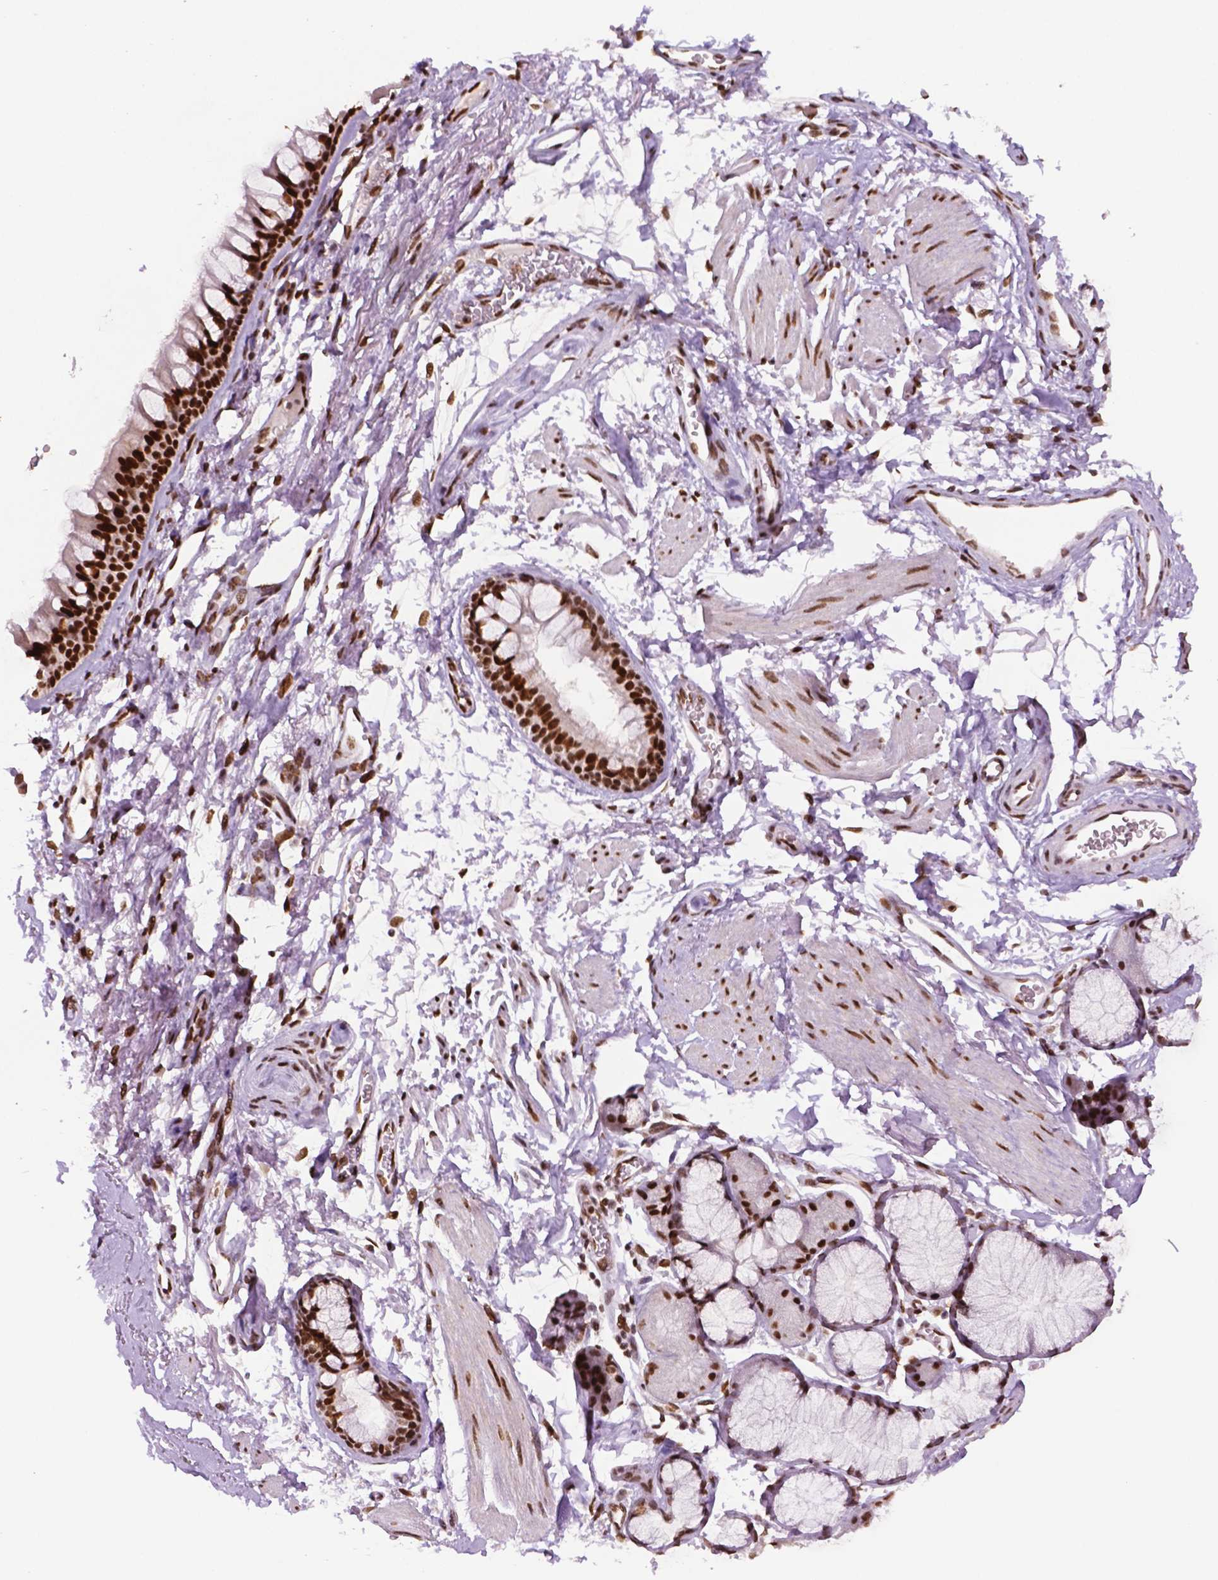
{"staining": {"intensity": "moderate", "quantity": ">75%", "location": "nuclear"}, "tissue": "soft tissue", "cell_type": "Fibroblasts", "image_type": "normal", "snomed": [{"axis": "morphology", "description": "Normal tissue, NOS"}, {"axis": "topography", "description": "Cartilage tissue"}, {"axis": "topography", "description": "Bronchus"}], "caption": "Soft tissue stained with DAB (3,3'-diaminobenzidine) immunohistochemistry displays medium levels of moderate nuclear expression in approximately >75% of fibroblasts.", "gene": "MLH1", "patient": {"sex": "female", "age": 79}}